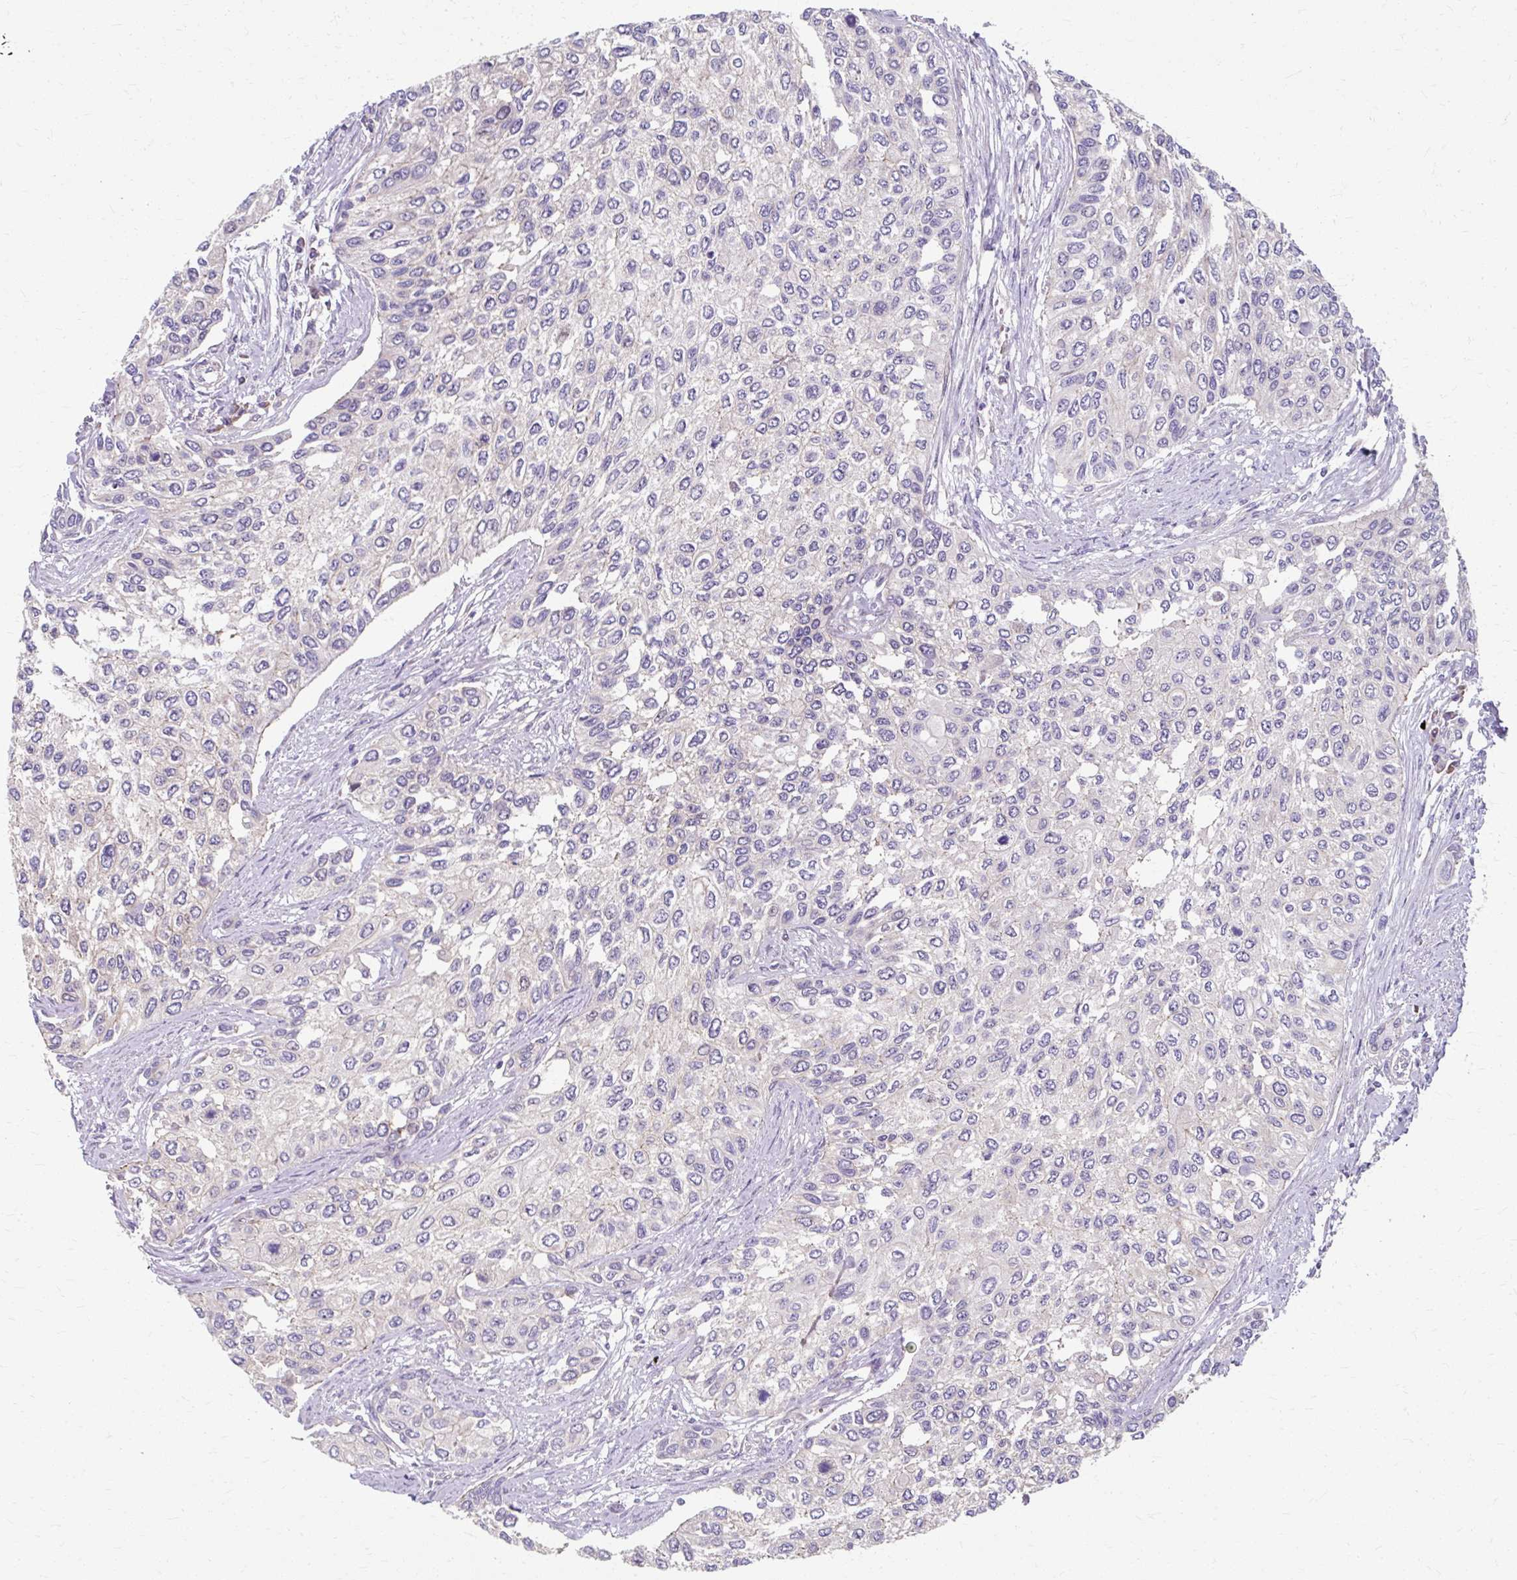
{"staining": {"intensity": "negative", "quantity": "none", "location": "none"}, "tissue": "urothelial cancer", "cell_type": "Tumor cells", "image_type": "cancer", "snomed": [{"axis": "morphology", "description": "Normal tissue, NOS"}, {"axis": "morphology", "description": "Urothelial carcinoma, High grade"}, {"axis": "topography", "description": "Vascular tissue"}, {"axis": "topography", "description": "Urinary bladder"}], "caption": "Immunohistochemistry (IHC) of human high-grade urothelial carcinoma demonstrates no staining in tumor cells. (Brightfield microscopy of DAB immunohistochemistry at high magnification).", "gene": "ZNF555", "patient": {"sex": "female", "age": 56}}